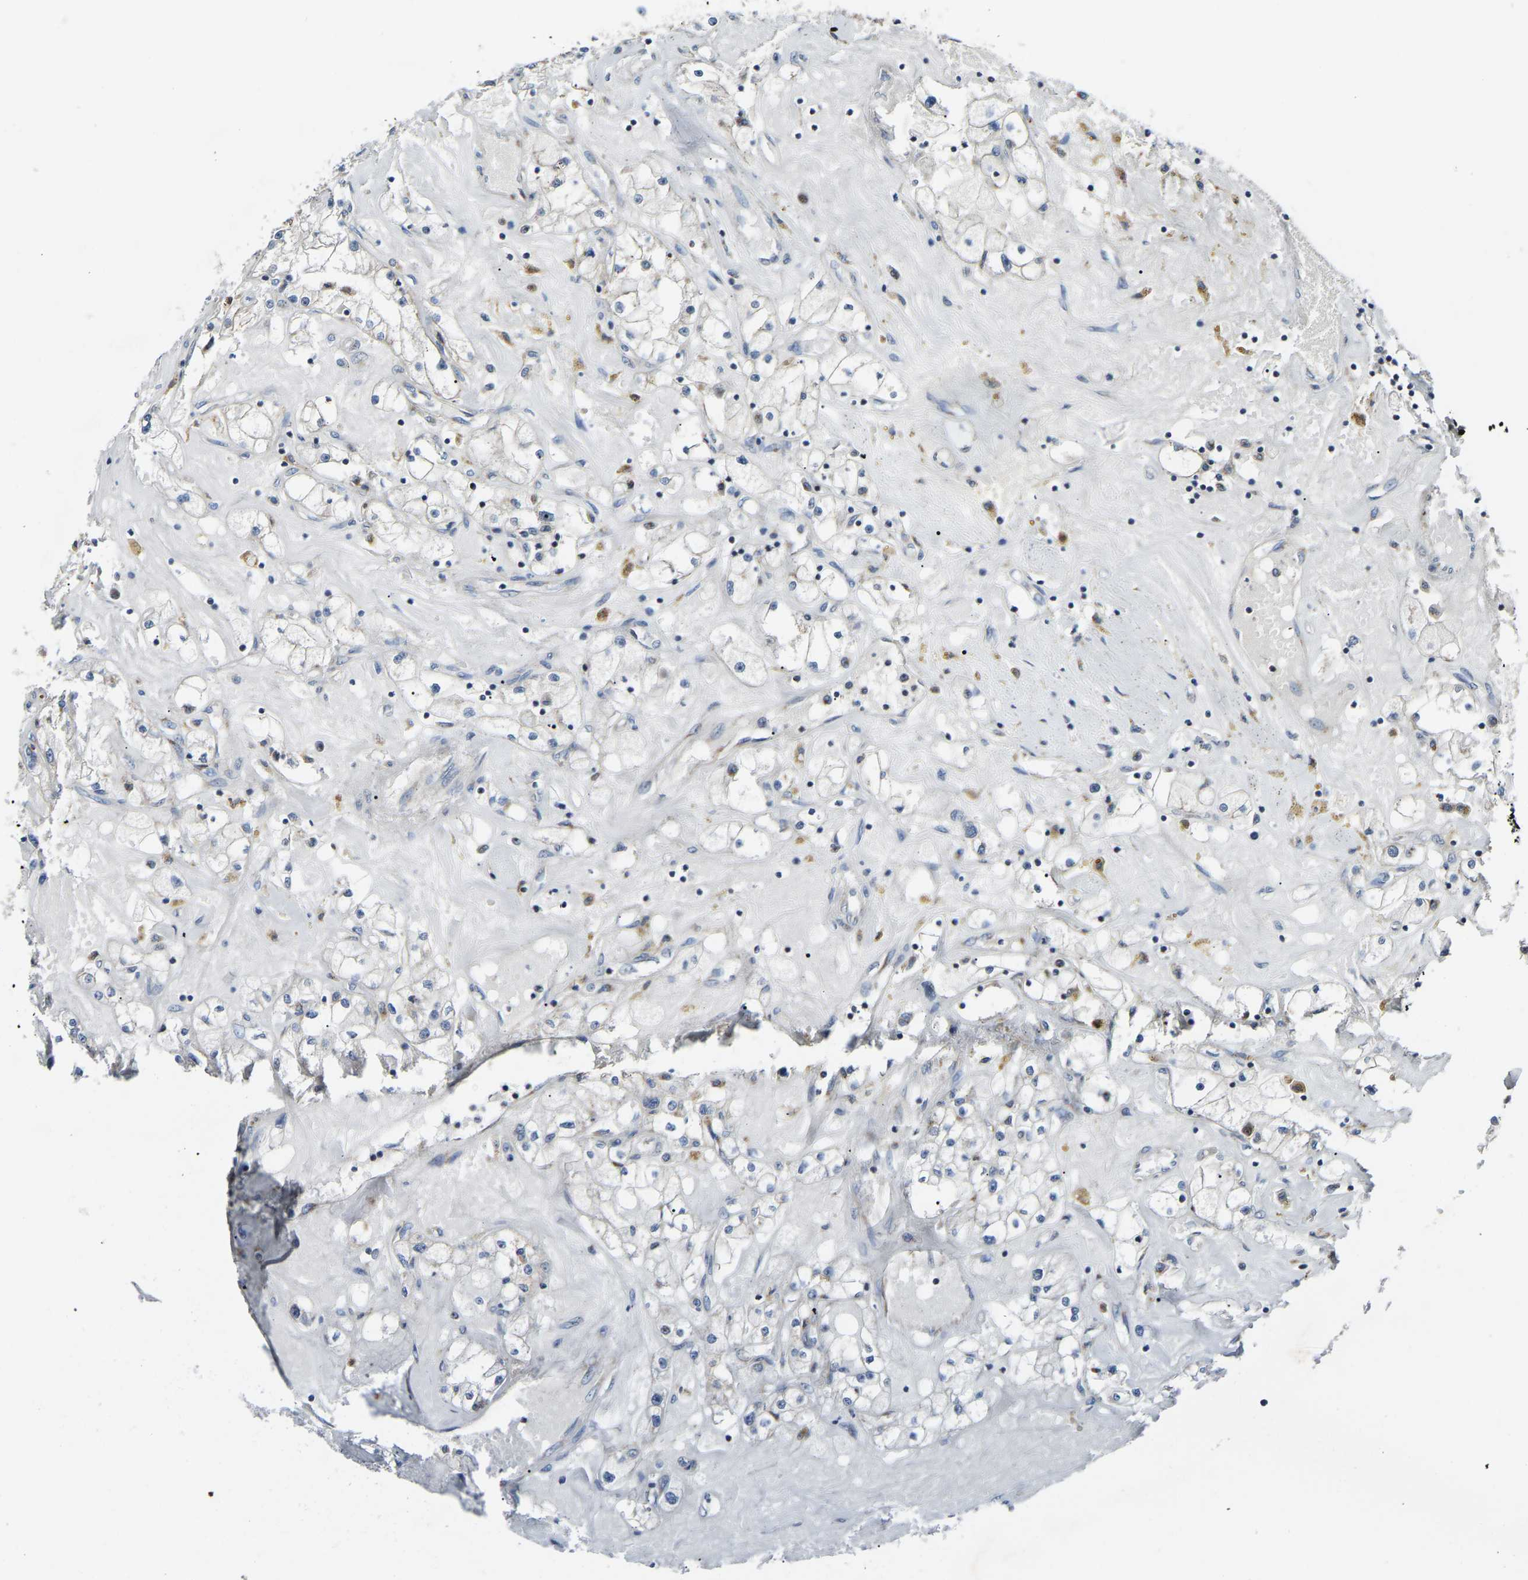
{"staining": {"intensity": "negative", "quantity": "none", "location": "none"}, "tissue": "renal cancer", "cell_type": "Tumor cells", "image_type": "cancer", "snomed": [{"axis": "morphology", "description": "Adenocarcinoma, NOS"}, {"axis": "topography", "description": "Kidney"}], "caption": "This is an immunohistochemistry (IHC) photomicrograph of human renal cancer. There is no positivity in tumor cells.", "gene": "CANT1", "patient": {"sex": "male", "age": 56}}